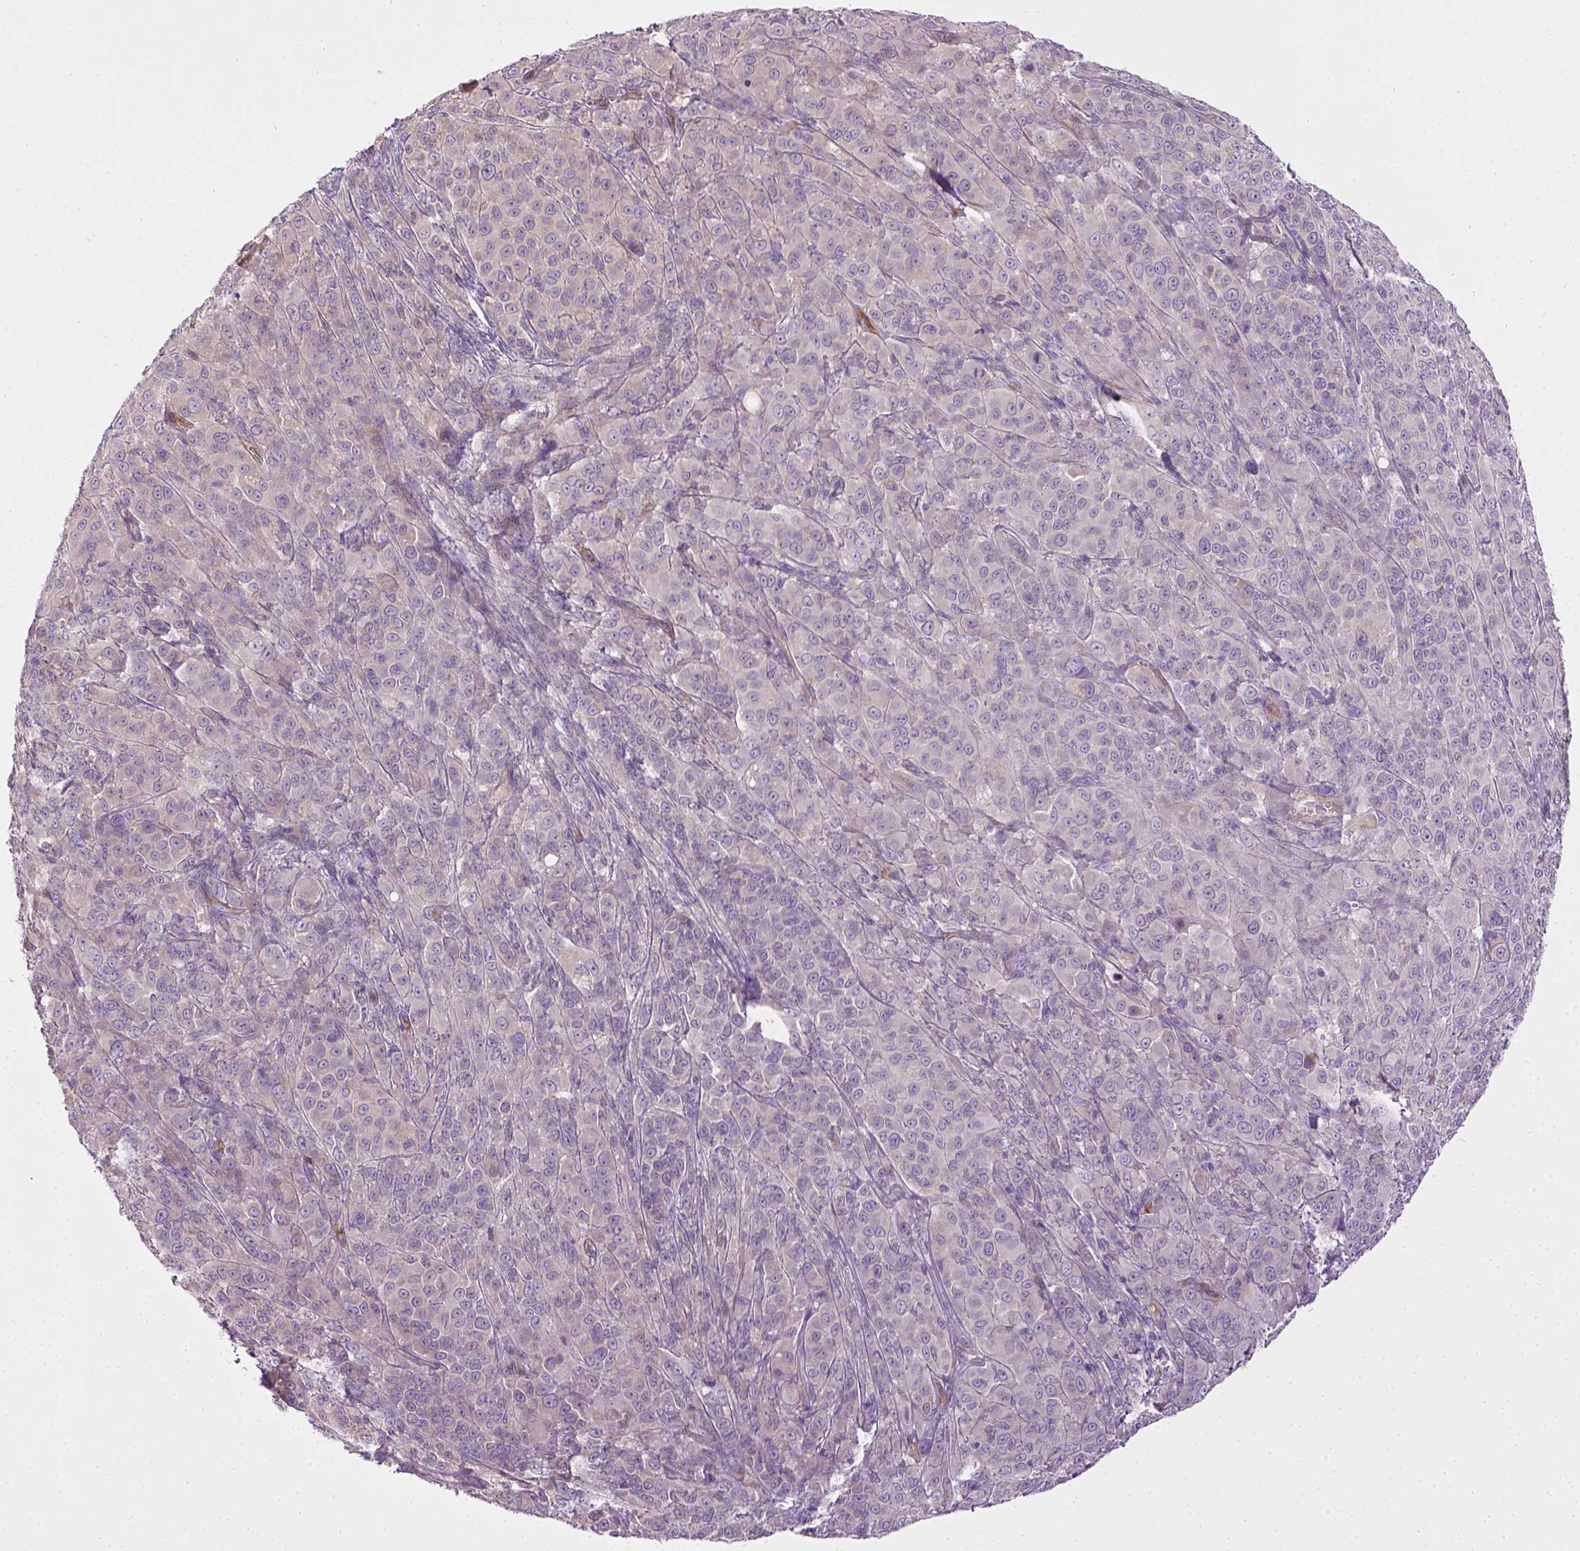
{"staining": {"intensity": "negative", "quantity": "none", "location": "none"}, "tissue": "melanoma", "cell_type": "Tumor cells", "image_type": "cancer", "snomed": [{"axis": "morphology", "description": "Malignant melanoma, NOS"}, {"axis": "topography", "description": "Skin"}], "caption": "Immunohistochemical staining of human malignant melanoma exhibits no significant staining in tumor cells. (Immunohistochemistry (ihc), brightfield microscopy, high magnification).", "gene": "ENG", "patient": {"sex": "female", "age": 87}}